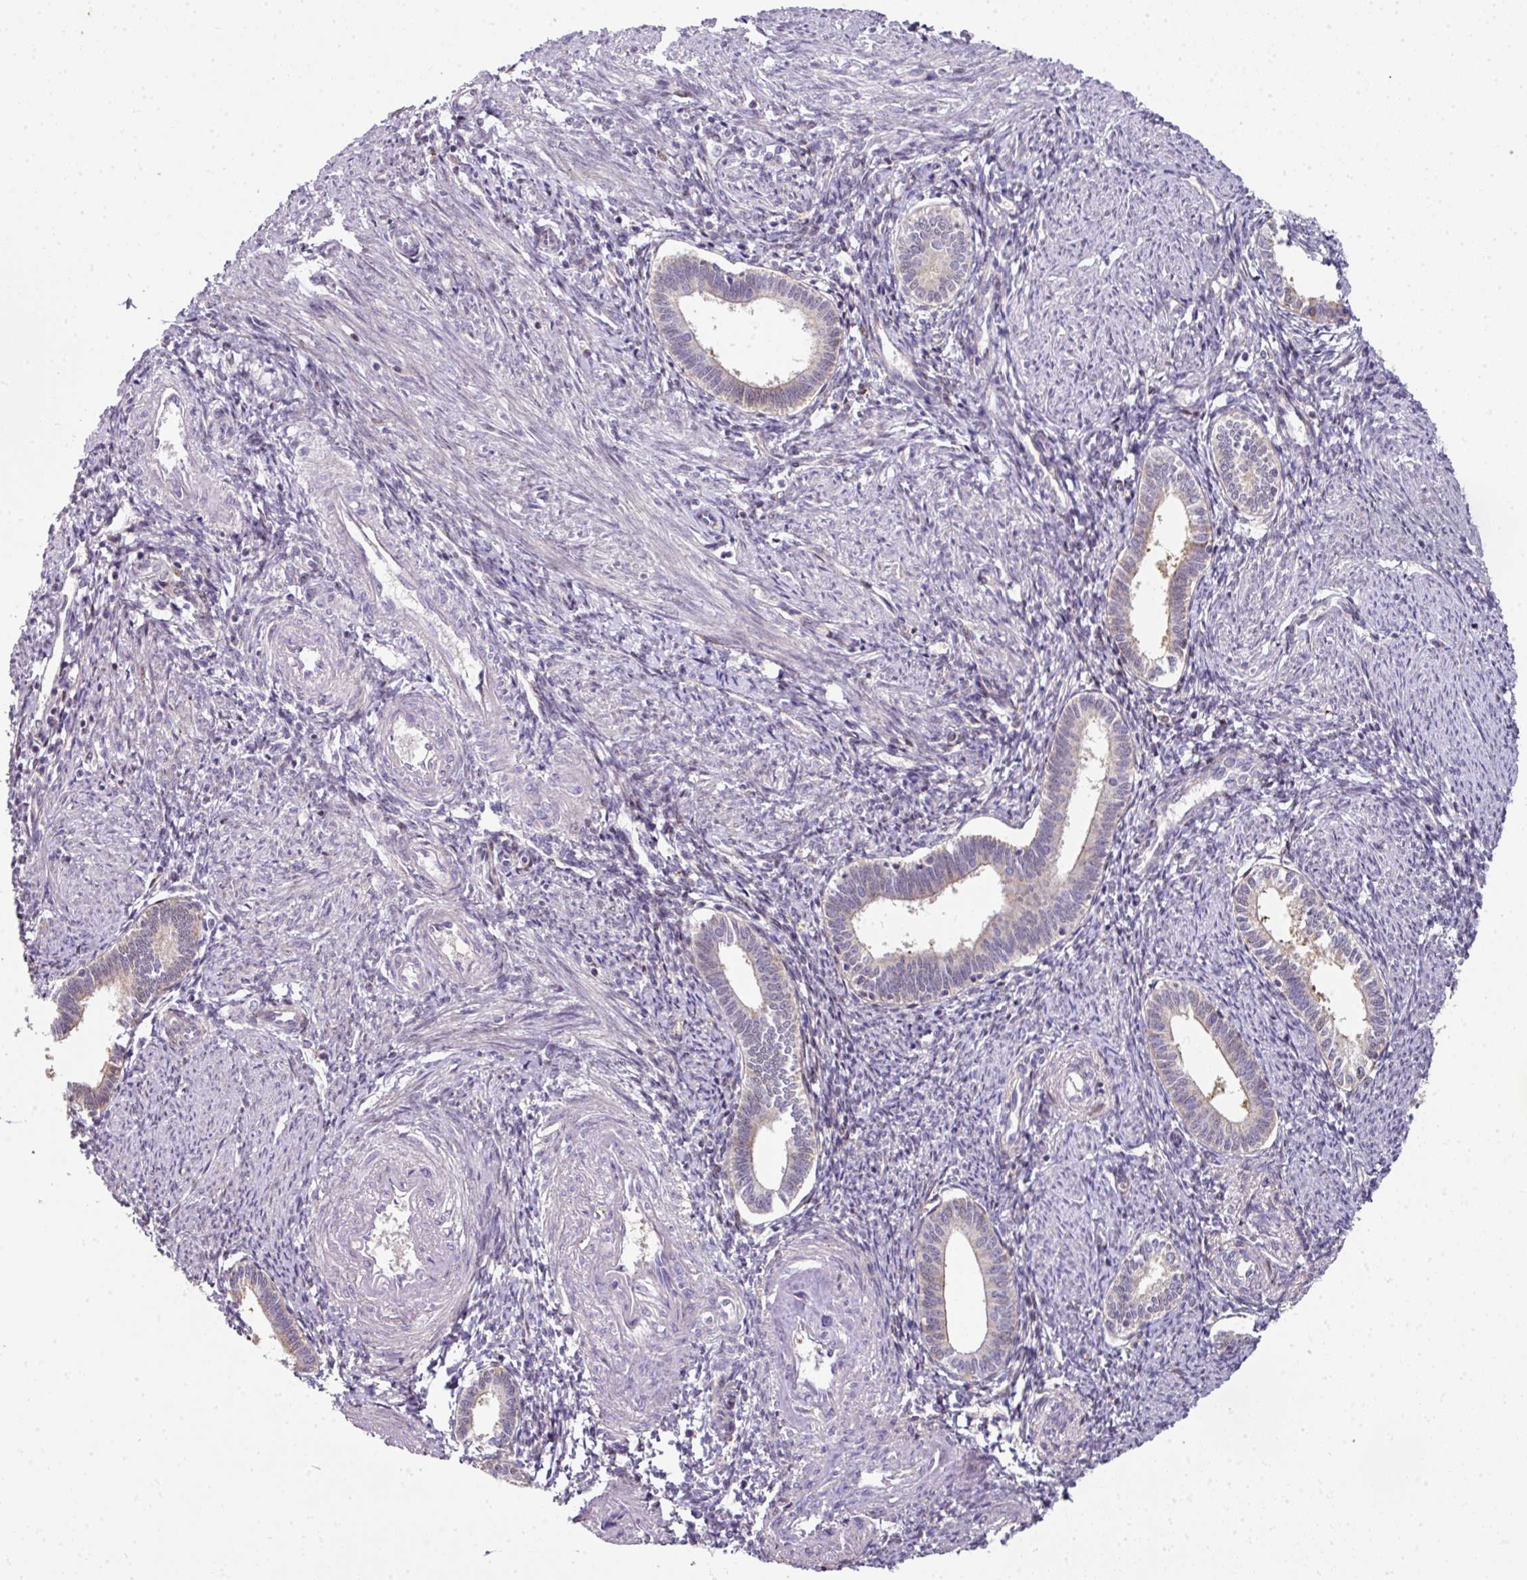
{"staining": {"intensity": "negative", "quantity": "none", "location": "none"}, "tissue": "endometrium", "cell_type": "Cells in endometrial stroma", "image_type": "normal", "snomed": [{"axis": "morphology", "description": "Normal tissue, NOS"}, {"axis": "topography", "description": "Endometrium"}], "caption": "A high-resolution histopathology image shows IHC staining of unremarkable endometrium, which demonstrates no significant positivity in cells in endometrial stroma.", "gene": "ANKRD18A", "patient": {"sex": "female", "age": 41}}